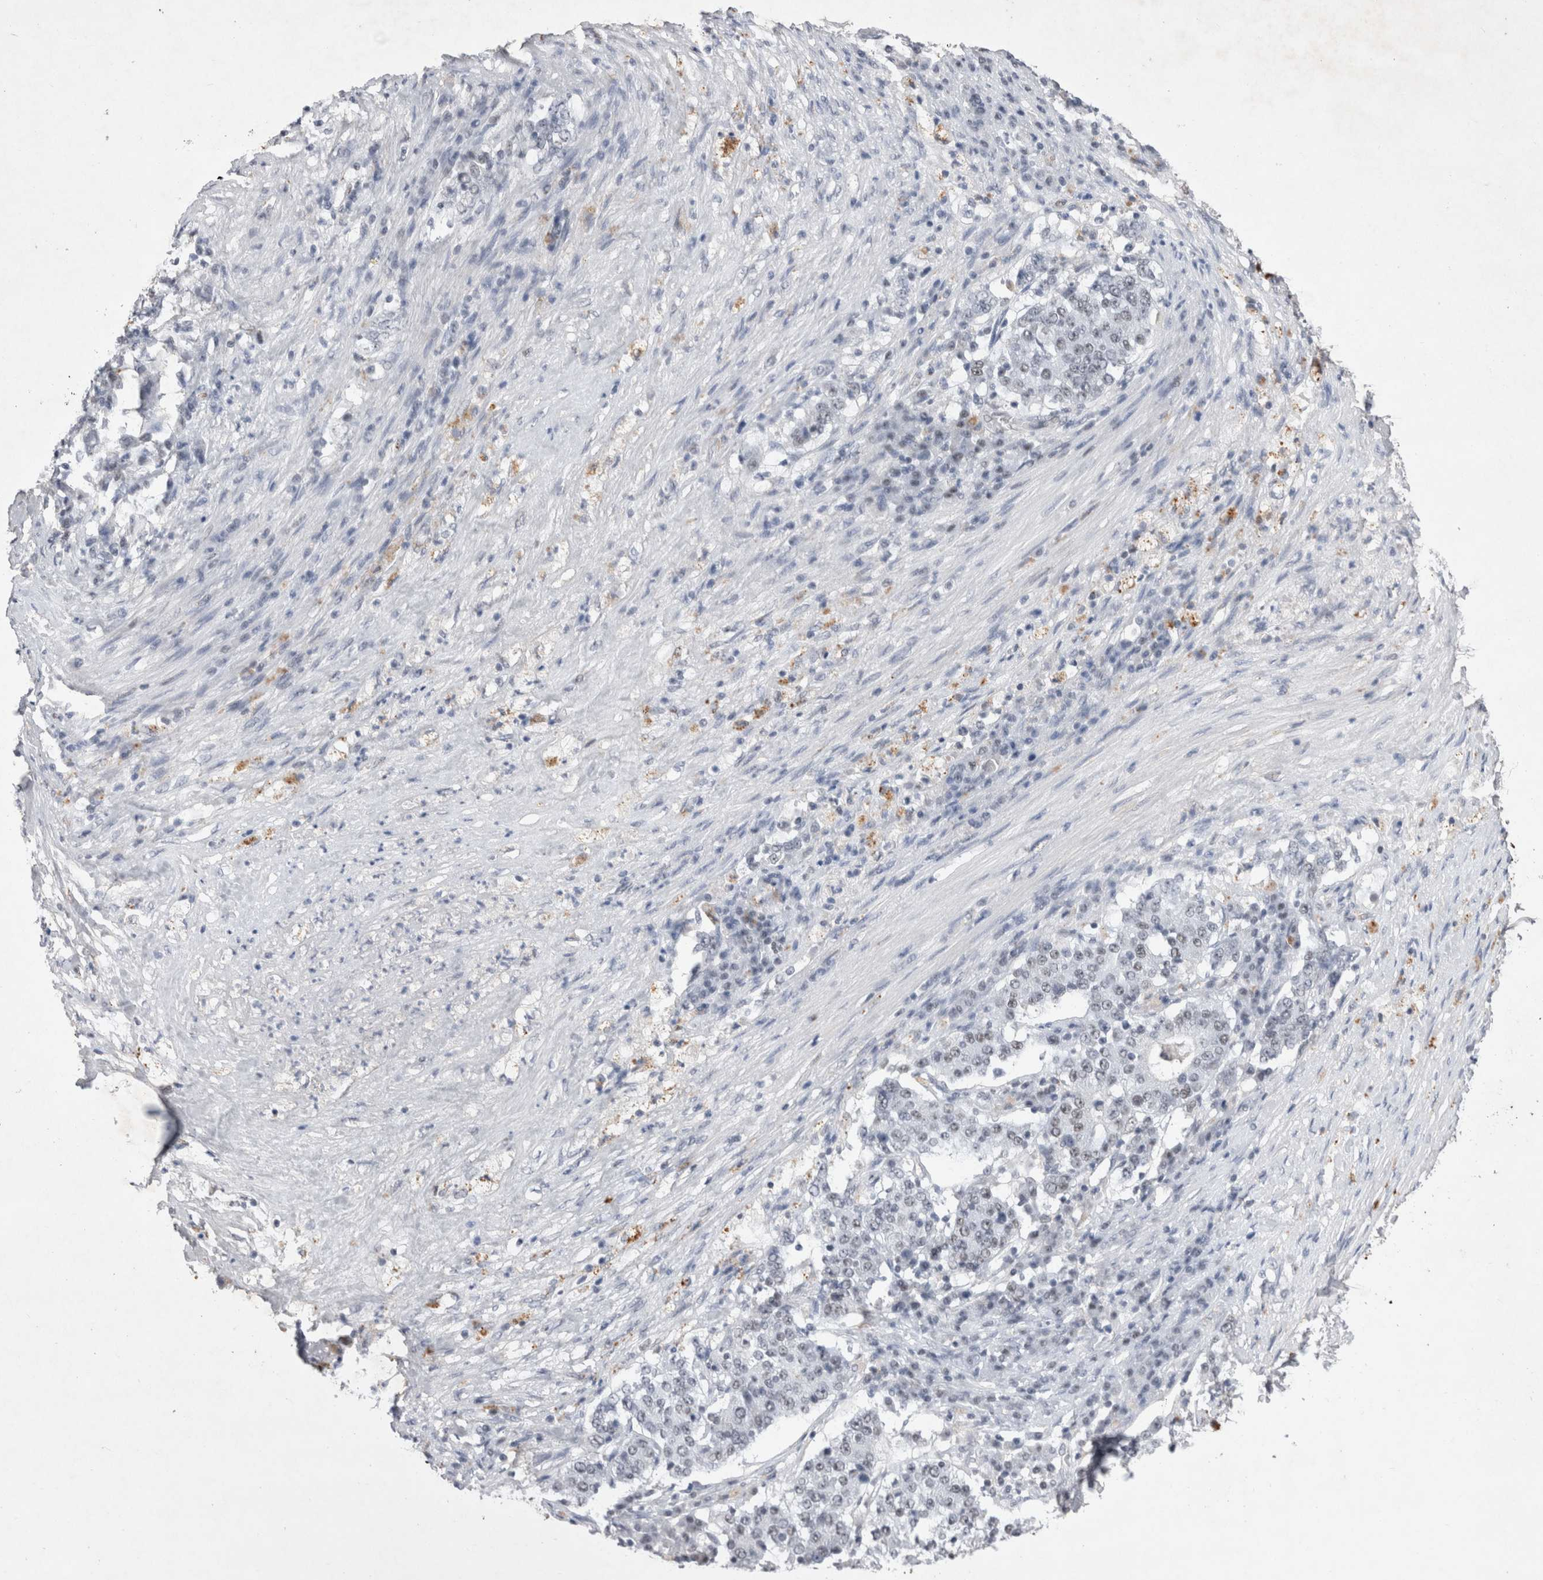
{"staining": {"intensity": "negative", "quantity": "none", "location": "none"}, "tissue": "stomach cancer", "cell_type": "Tumor cells", "image_type": "cancer", "snomed": [{"axis": "morphology", "description": "Adenocarcinoma, NOS"}, {"axis": "topography", "description": "Stomach"}], "caption": "Immunohistochemistry (IHC) image of neoplastic tissue: stomach cancer (adenocarcinoma) stained with DAB (3,3'-diaminobenzidine) shows no significant protein expression in tumor cells.", "gene": "RBM6", "patient": {"sex": "male", "age": 59}}